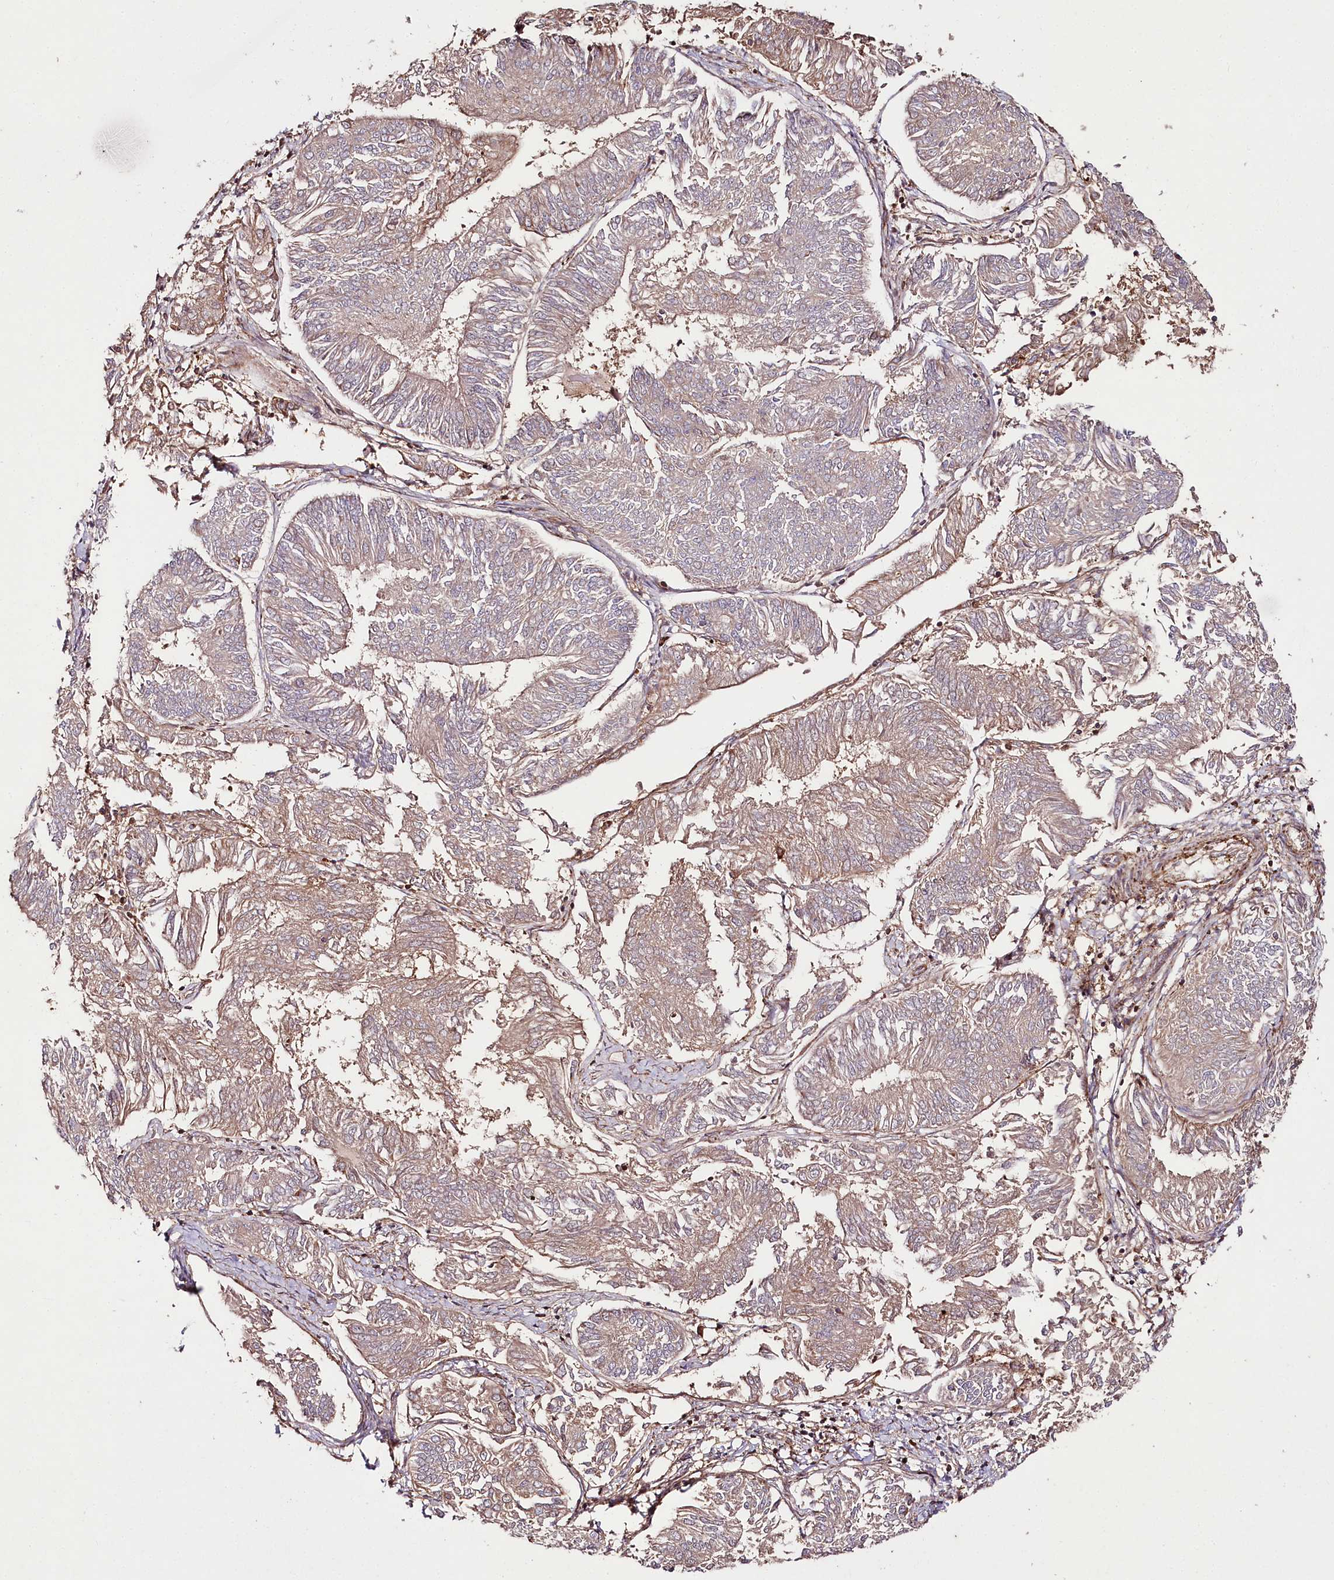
{"staining": {"intensity": "moderate", "quantity": "25%-75%", "location": "cytoplasmic/membranous"}, "tissue": "endometrial cancer", "cell_type": "Tumor cells", "image_type": "cancer", "snomed": [{"axis": "morphology", "description": "Adenocarcinoma, NOS"}, {"axis": "topography", "description": "Endometrium"}], "caption": "Immunohistochemical staining of human endometrial cancer (adenocarcinoma) demonstrates medium levels of moderate cytoplasmic/membranous positivity in approximately 25%-75% of tumor cells. The protein is stained brown, and the nuclei are stained in blue (DAB (3,3'-diaminobenzidine) IHC with brightfield microscopy, high magnification).", "gene": "PHLDB1", "patient": {"sex": "female", "age": 58}}